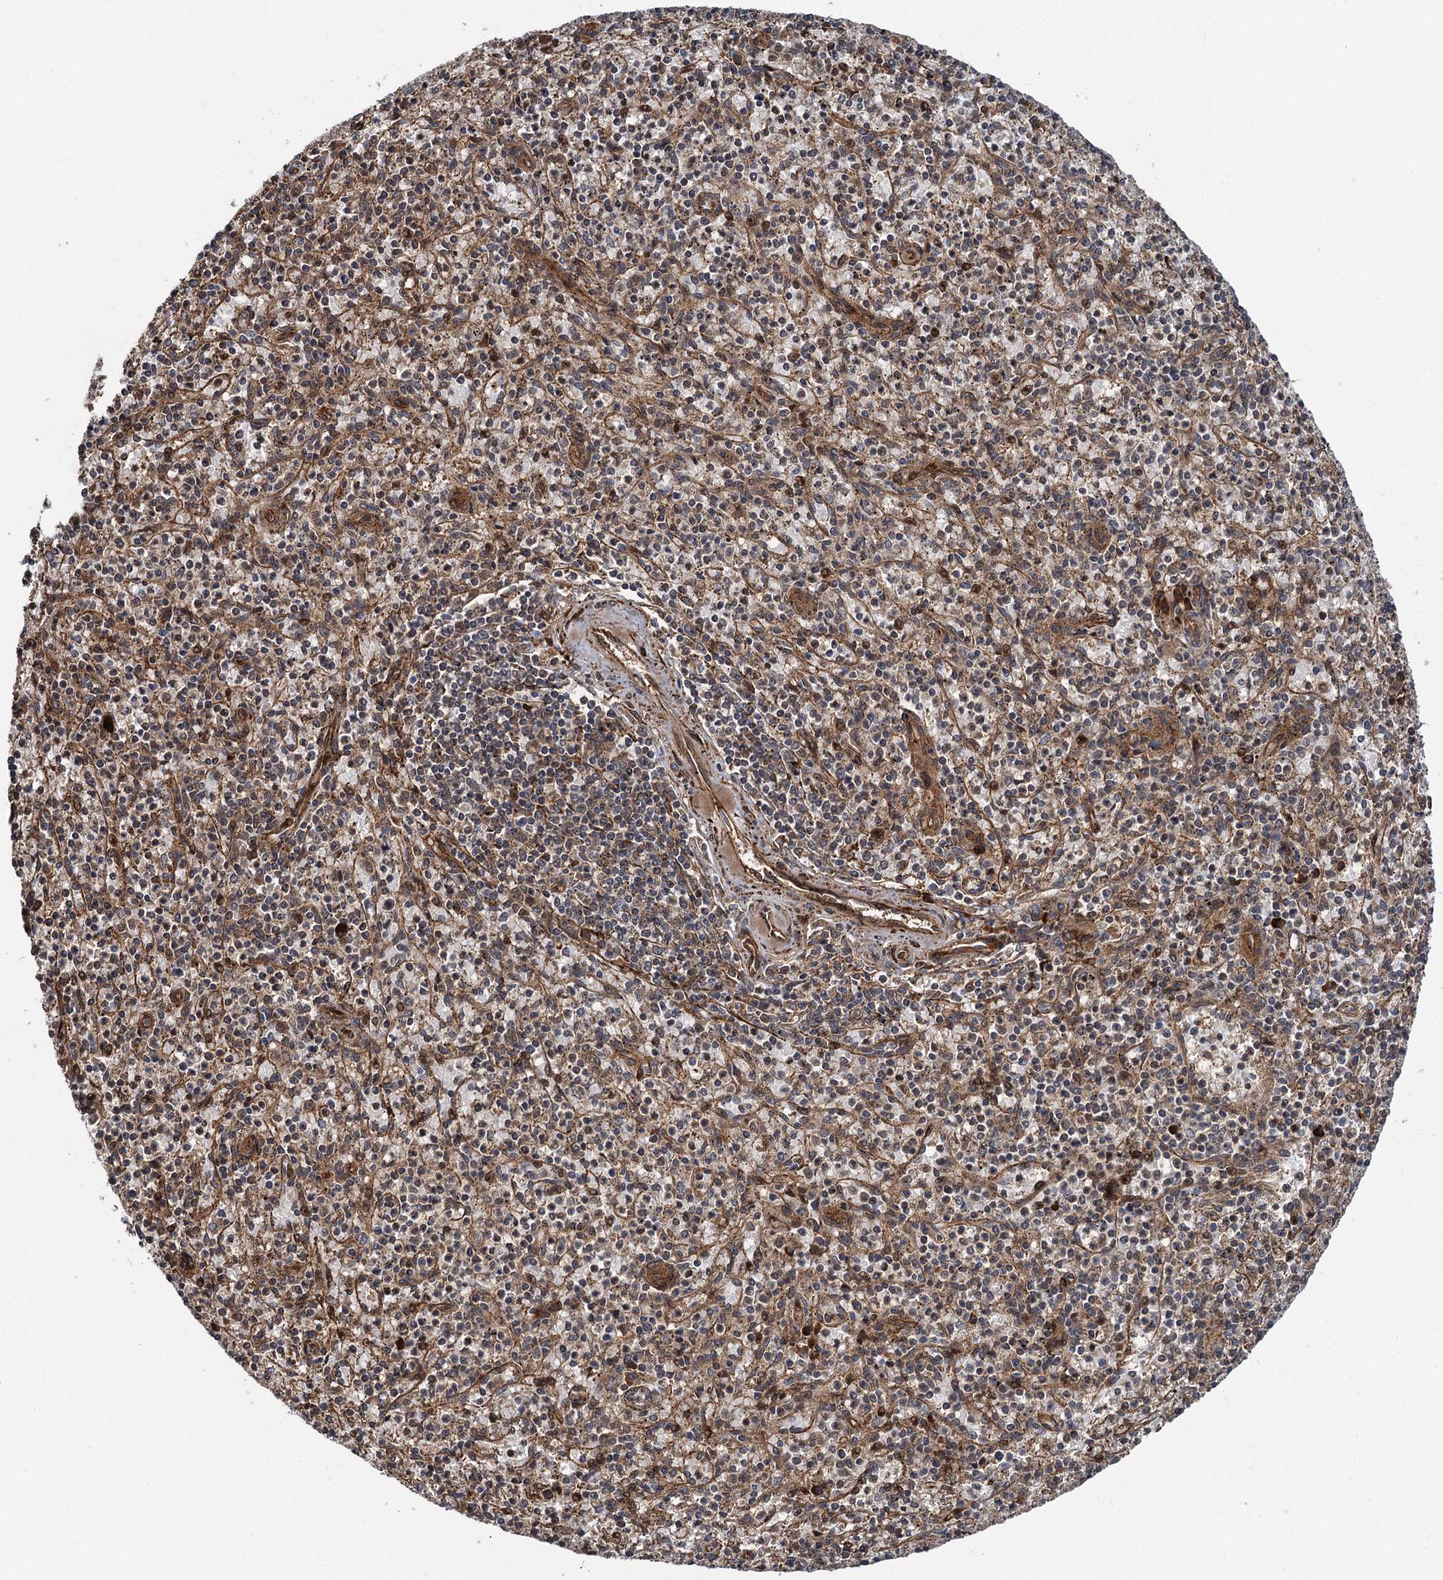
{"staining": {"intensity": "weak", "quantity": "25%-75%", "location": "cytoplasmic/membranous"}, "tissue": "spleen", "cell_type": "Cells in red pulp", "image_type": "normal", "snomed": [{"axis": "morphology", "description": "Normal tissue, NOS"}, {"axis": "topography", "description": "Spleen"}], "caption": "Spleen stained with immunohistochemistry displays weak cytoplasmic/membranous staining in about 25%-75% of cells in red pulp. (Brightfield microscopy of DAB IHC at high magnification).", "gene": "SNRNP25", "patient": {"sex": "male", "age": 72}}